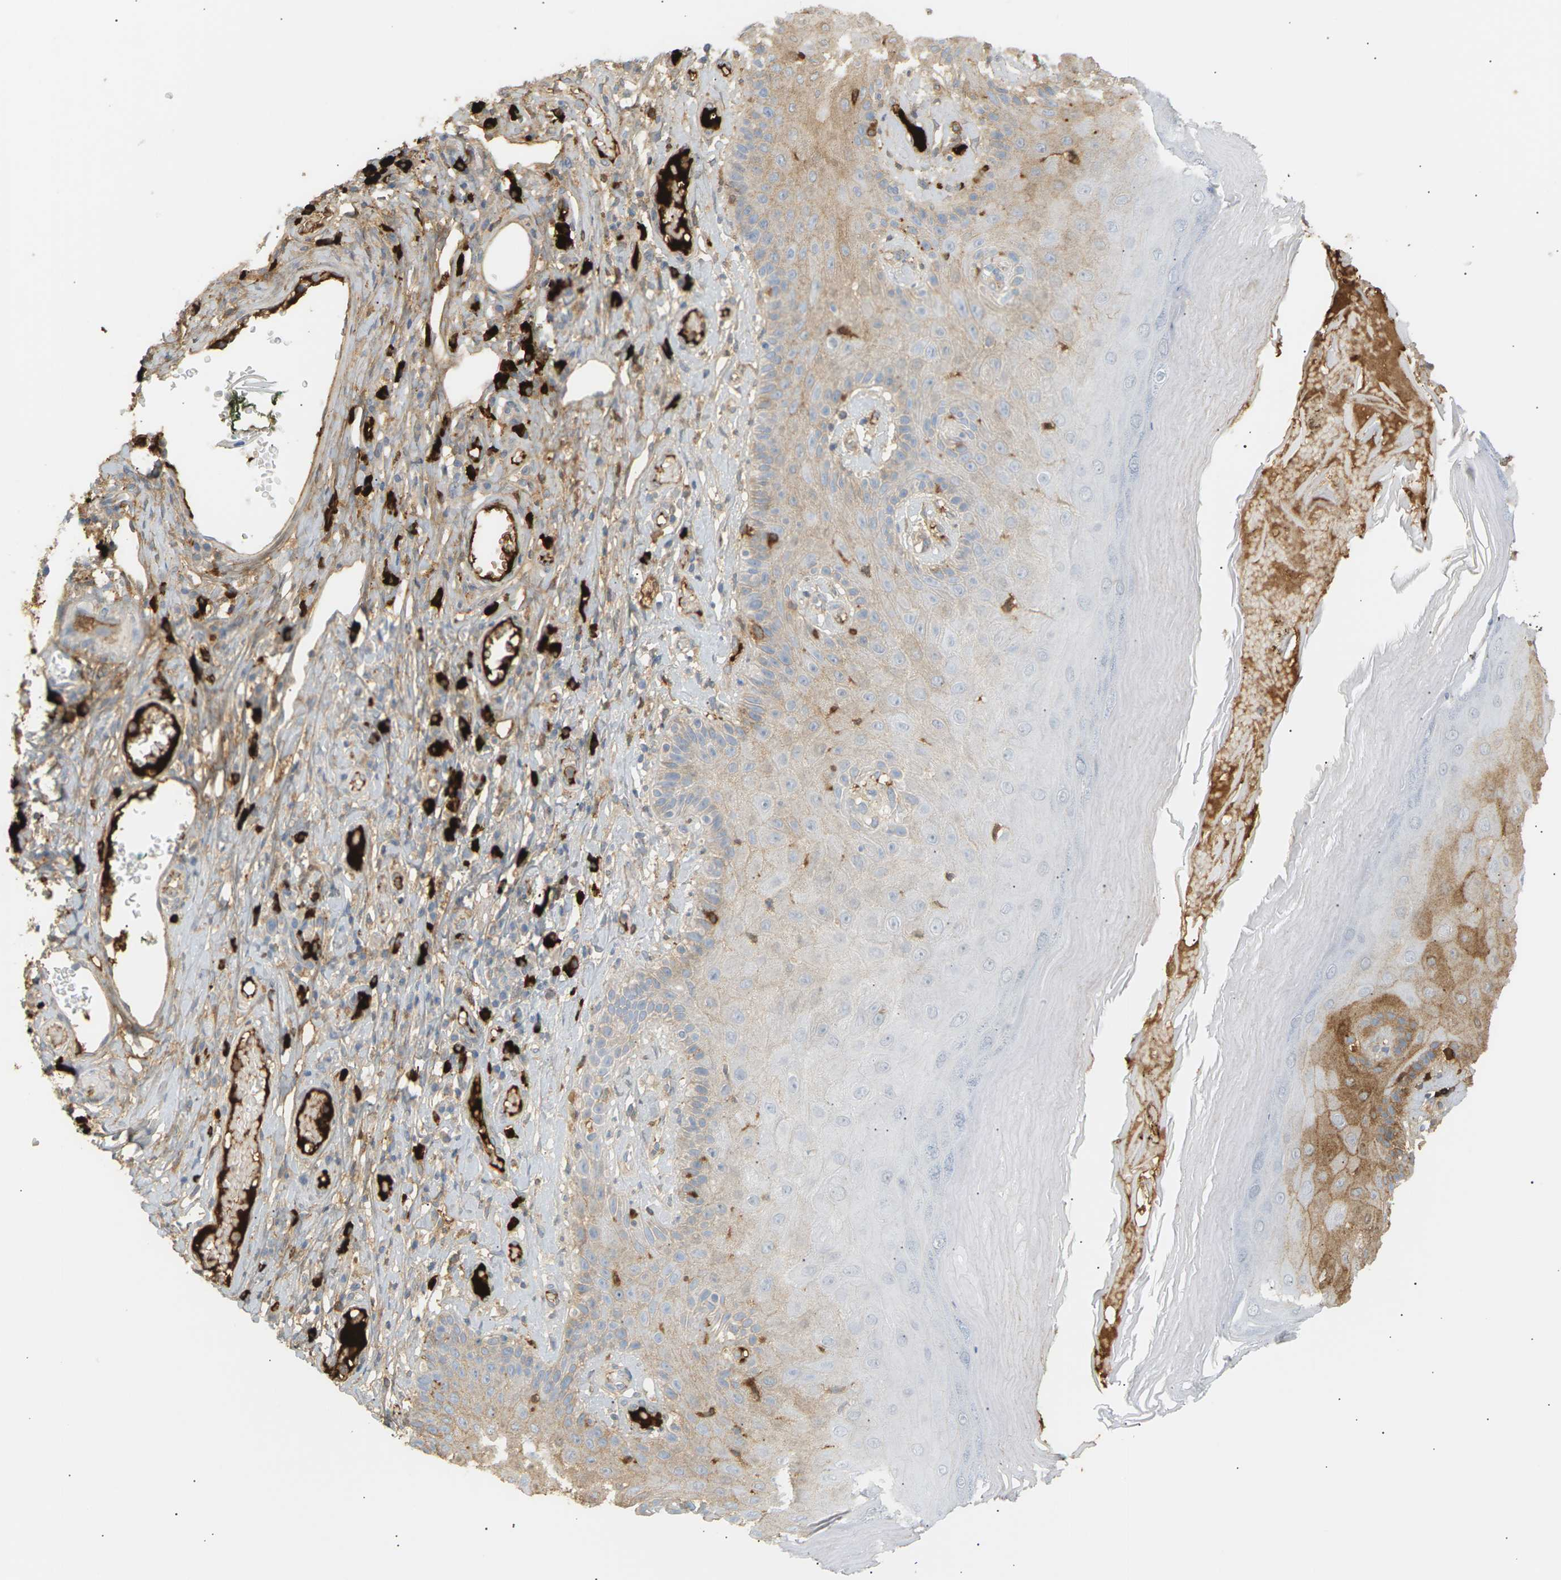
{"staining": {"intensity": "weak", "quantity": "25%-75%", "location": "cytoplasmic/membranous"}, "tissue": "skin", "cell_type": "Epidermal cells", "image_type": "normal", "snomed": [{"axis": "morphology", "description": "Normal tissue, NOS"}, {"axis": "topography", "description": "Vulva"}], "caption": "An immunohistochemistry (IHC) photomicrograph of unremarkable tissue is shown. Protein staining in brown labels weak cytoplasmic/membranous positivity in skin within epidermal cells. (DAB (3,3'-diaminobenzidine) IHC with brightfield microscopy, high magnification).", "gene": "IGLC3", "patient": {"sex": "female", "age": 73}}